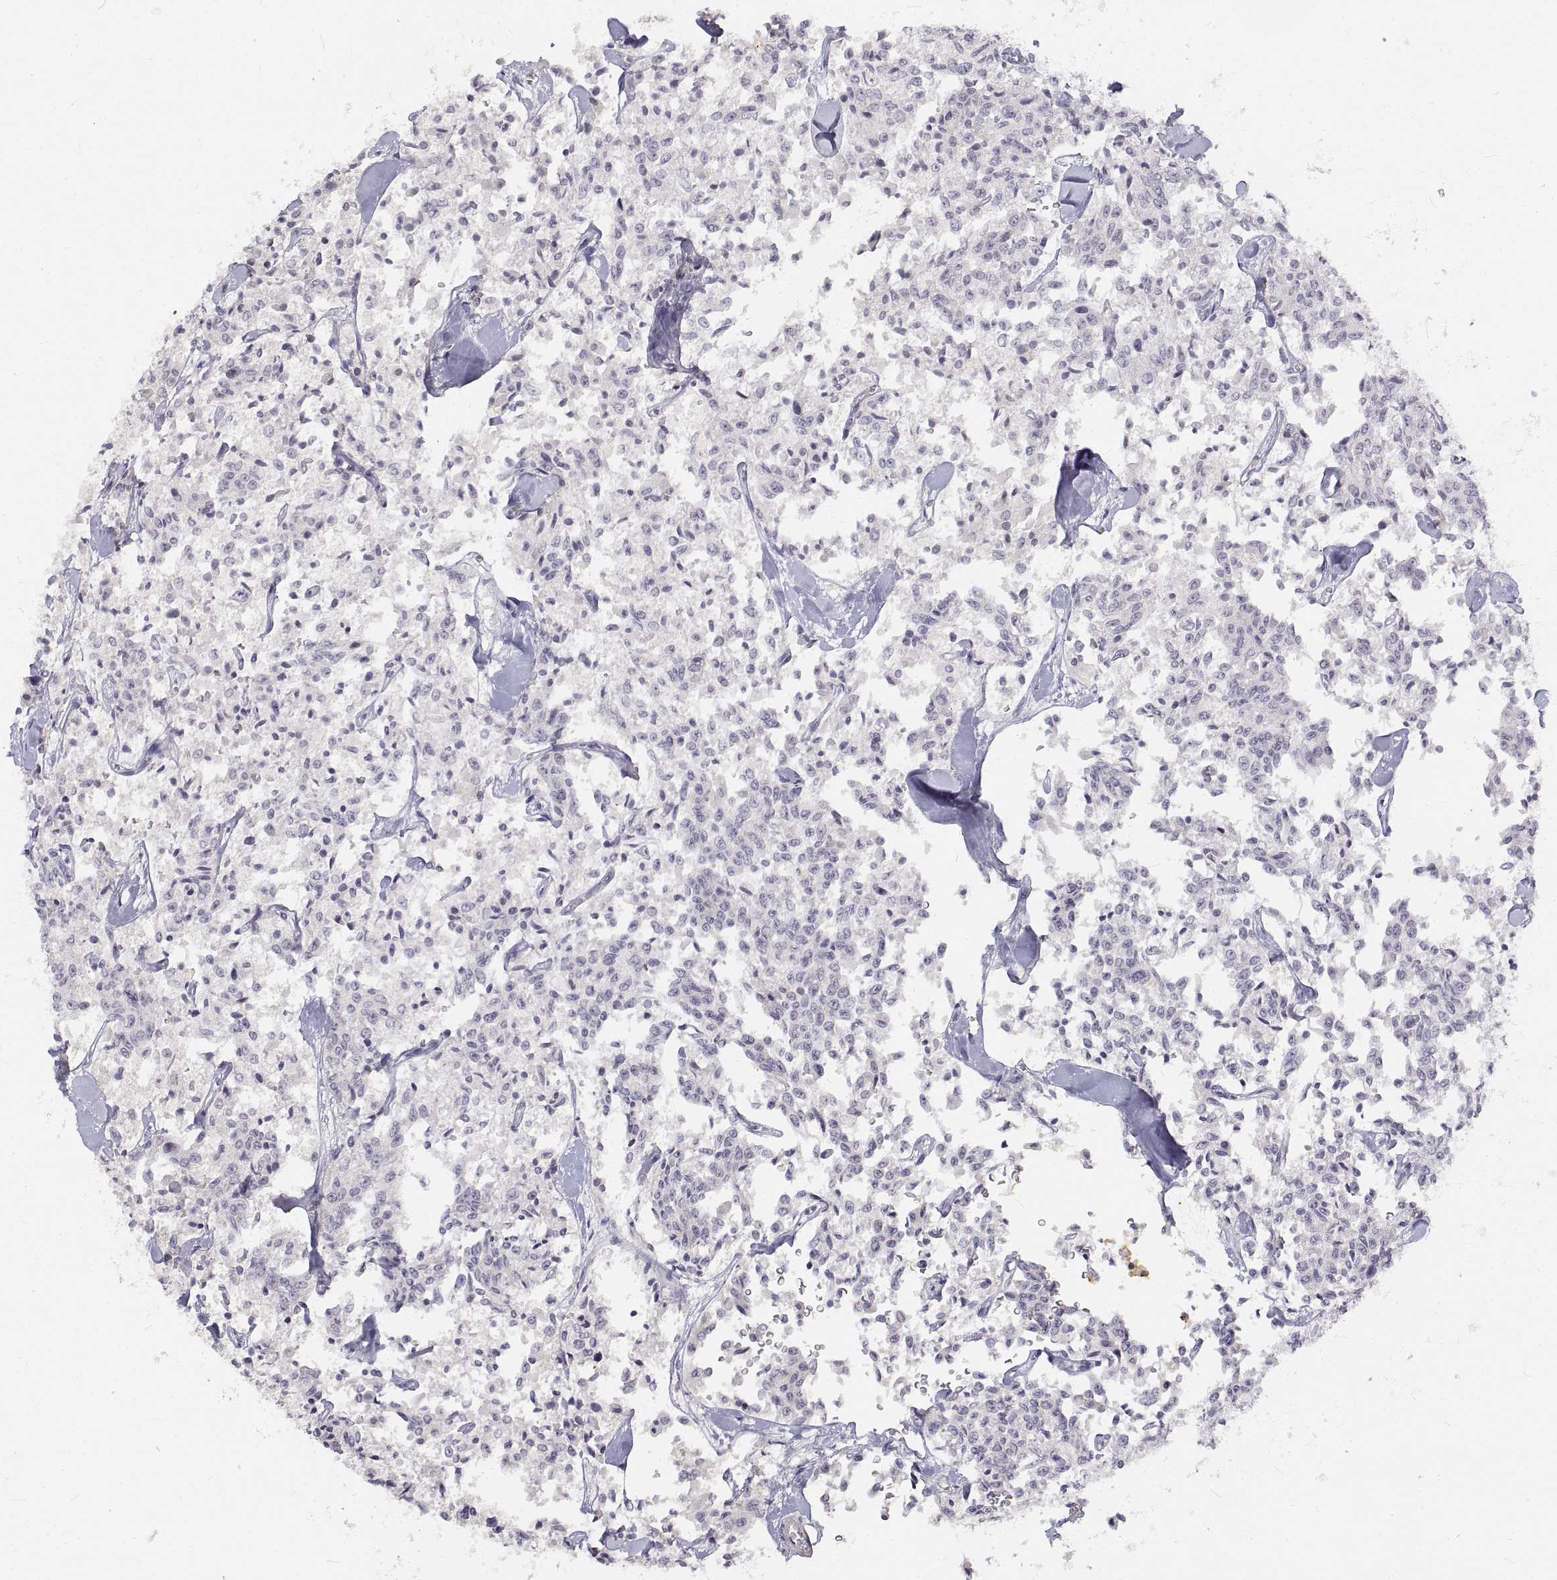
{"staining": {"intensity": "negative", "quantity": "none", "location": "none"}, "tissue": "carcinoid", "cell_type": "Tumor cells", "image_type": "cancer", "snomed": [{"axis": "morphology", "description": "Carcinoid, malignant, NOS"}, {"axis": "topography", "description": "Lung"}], "caption": "DAB (3,3'-diaminobenzidine) immunohistochemical staining of carcinoid demonstrates no significant positivity in tumor cells. (Stains: DAB (3,3'-diaminobenzidine) immunohistochemistry with hematoxylin counter stain, Microscopy: brightfield microscopy at high magnification).", "gene": "ANO2", "patient": {"sex": "male", "age": 71}}